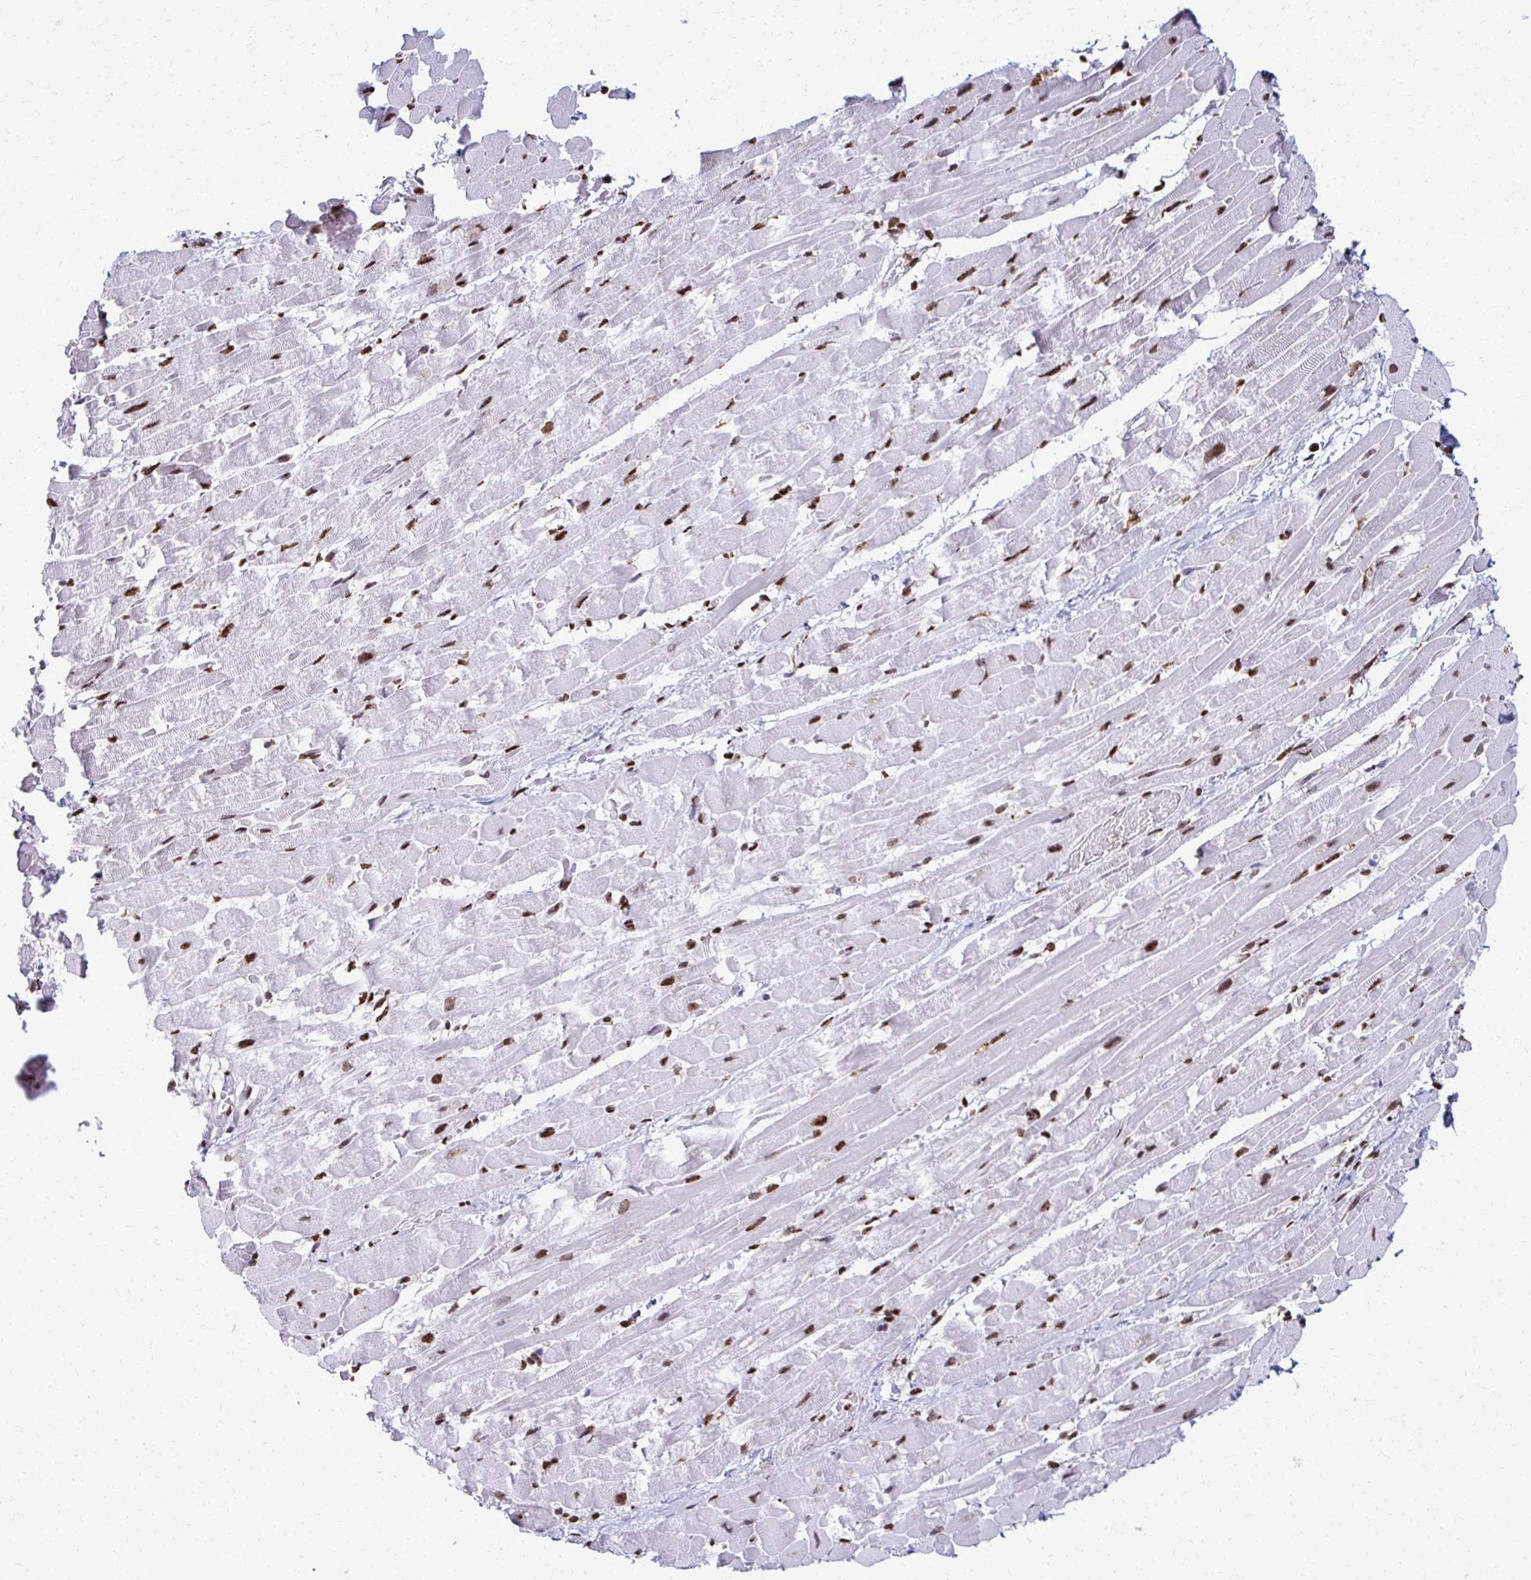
{"staining": {"intensity": "strong", "quantity": ">75%", "location": "nuclear"}, "tissue": "heart muscle", "cell_type": "Cardiomyocytes", "image_type": "normal", "snomed": [{"axis": "morphology", "description": "Normal tissue, NOS"}, {"axis": "topography", "description": "Heart"}], "caption": "About >75% of cardiomyocytes in unremarkable human heart muscle demonstrate strong nuclear protein positivity as visualized by brown immunohistochemical staining.", "gene": "NONO", "patient": {"sex": "male", "age": 37}}